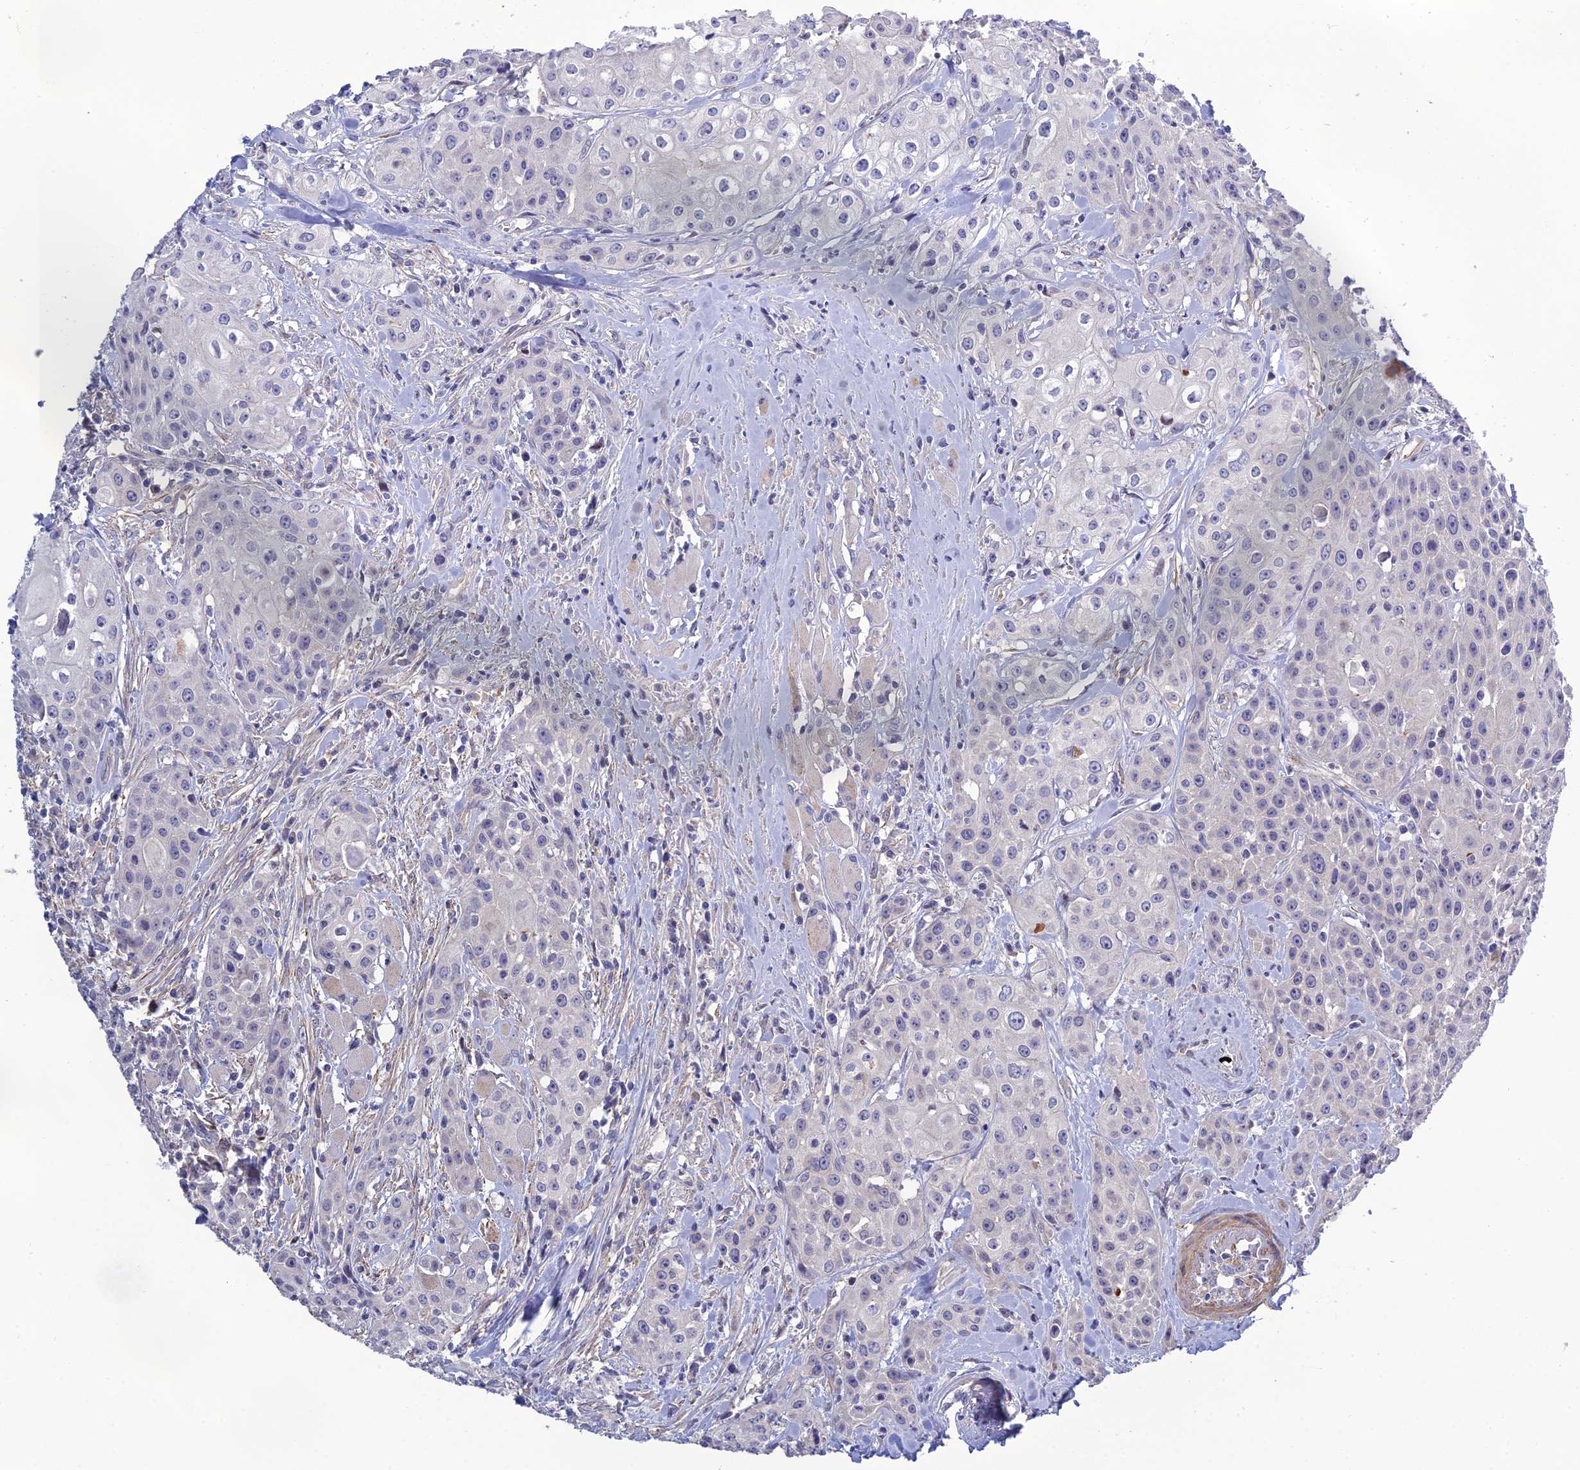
{"staining": {"intensity": "negative", "quantity": "none", "location": "none"}, "tissue": "head and neck cancer", "cell_type": "Tumor cells", "image_type": "cancer", "snomed": [{"axis": "morphology", "description": "Squamous cell carcinoma, NOS"}, {"axis": "topography", "description": "Oral tissue"}, {"axis": "topography", "description": "Head-Neck"}], "caption": "Tumor cells show no significant staining in squamous cell carcinoma (head and neck).", "gene": "LZTS2", "patient": {"sex": "female", "age": 82}}